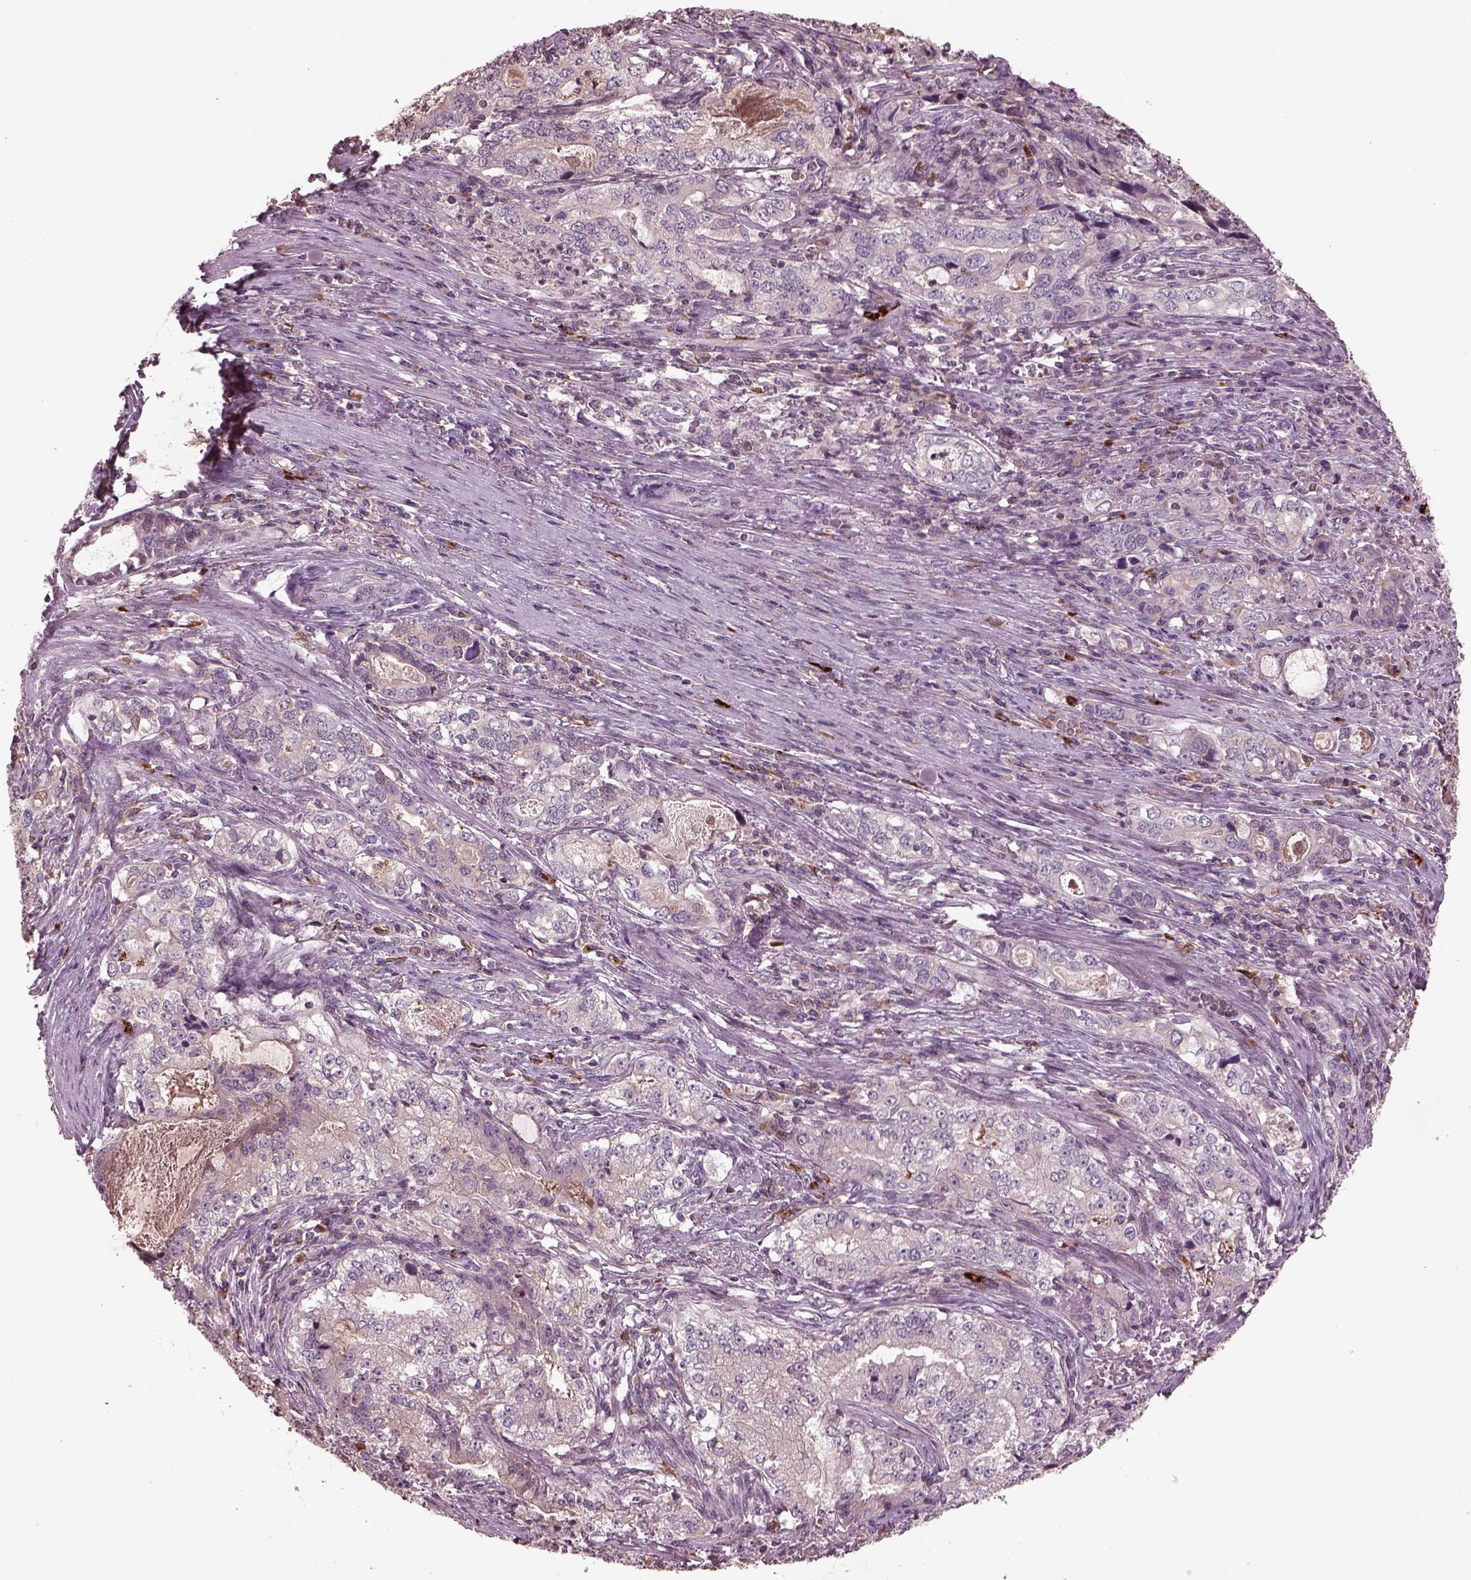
{"staining": {"intensity": "negative", "quantity": "none", "location": "none"}, "tissue": "stomach cancer", "cell_type": "Tumor cells", "image_type": "cancer", "snomed": [{"axis": "morphology", "description": "Adenocarcinoma, NOS"}, {"axis": "topography", "description": "Stomach, lower"}], "caption": "The immunohistochemistry micrograph has no significant positivity in tumor cells of stomach adenocarcinoma tissue.", "gene": "PTX4", "patient": {"sex": "female", "age": 72}}